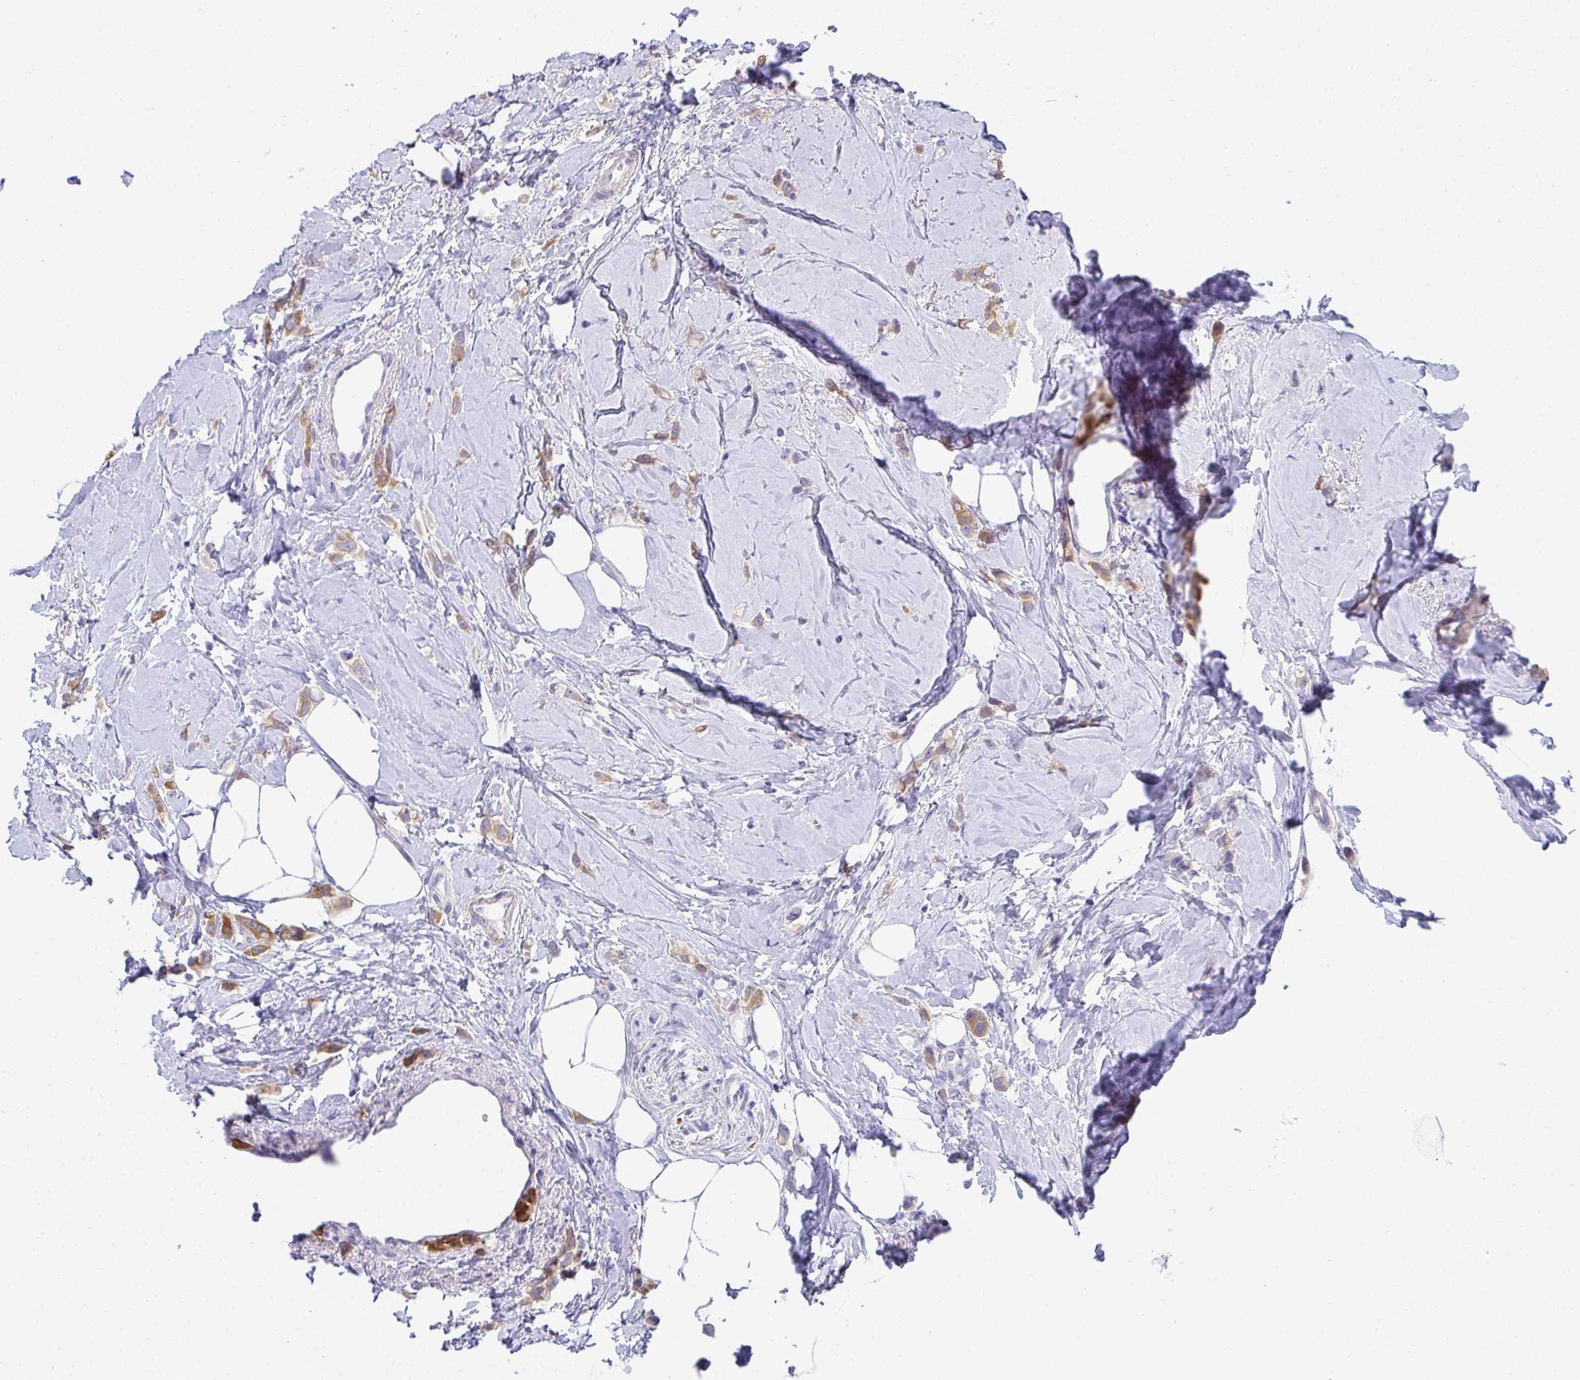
{"staining": {"intensity": "moderate", "quantity": "25%-75%", "location": "cytoplasmic/membranous"}, "tissue": "breast cancer", "cell_type": "Tumor cells", "image_type": "cancer", "snomed": [{"axis": "morphology", "description": "Lobular carcinoma"}, {"axis": "topography", "description": "Breast"}], "caption": "An IHC micrograph of tumor tissue is shown. Protein staining in brown shows moderate cytoplasmic/membranous positivity in lobular carcinoma (breast) within tumor cells. (brown staining indicates protein expression, while blue staining denotes nuclei).", "gene": "AK5", "patient": {"sex": "female", "age": 66}}